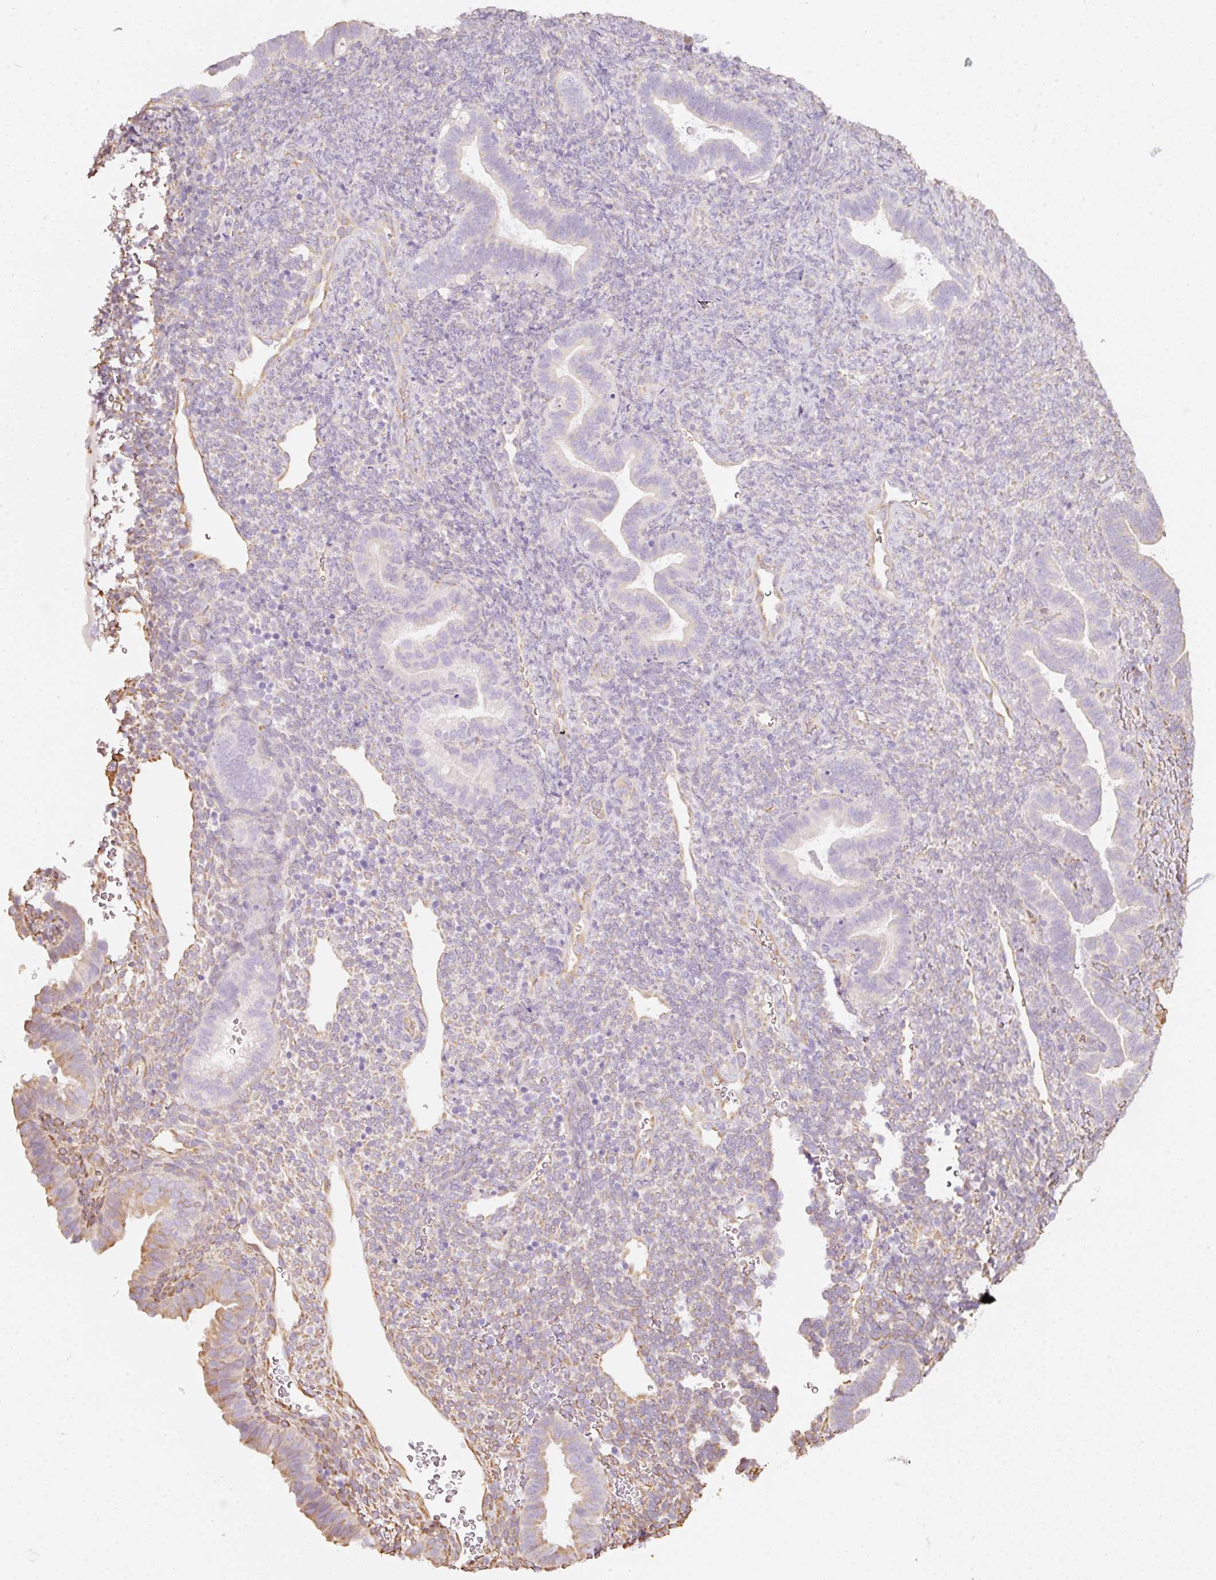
{"staining": {"intensity": "negative", "quantity": "none", "location": "none"}, "tissue": "endometrium", "cell_type": "Cells in endometrial stroma", "image_type": "normal", "snomed": [{"axis": "morphology", "description": "Normal tissue, NOS"}, {"axis": "topography", "description": "Endometrium"}], "caption": "The micrograph demonstrates no significant positivity in cells in endometrial stroma of endometrium.", "gene": "GCG", "patient": {"sex": "female", "age": 34}}